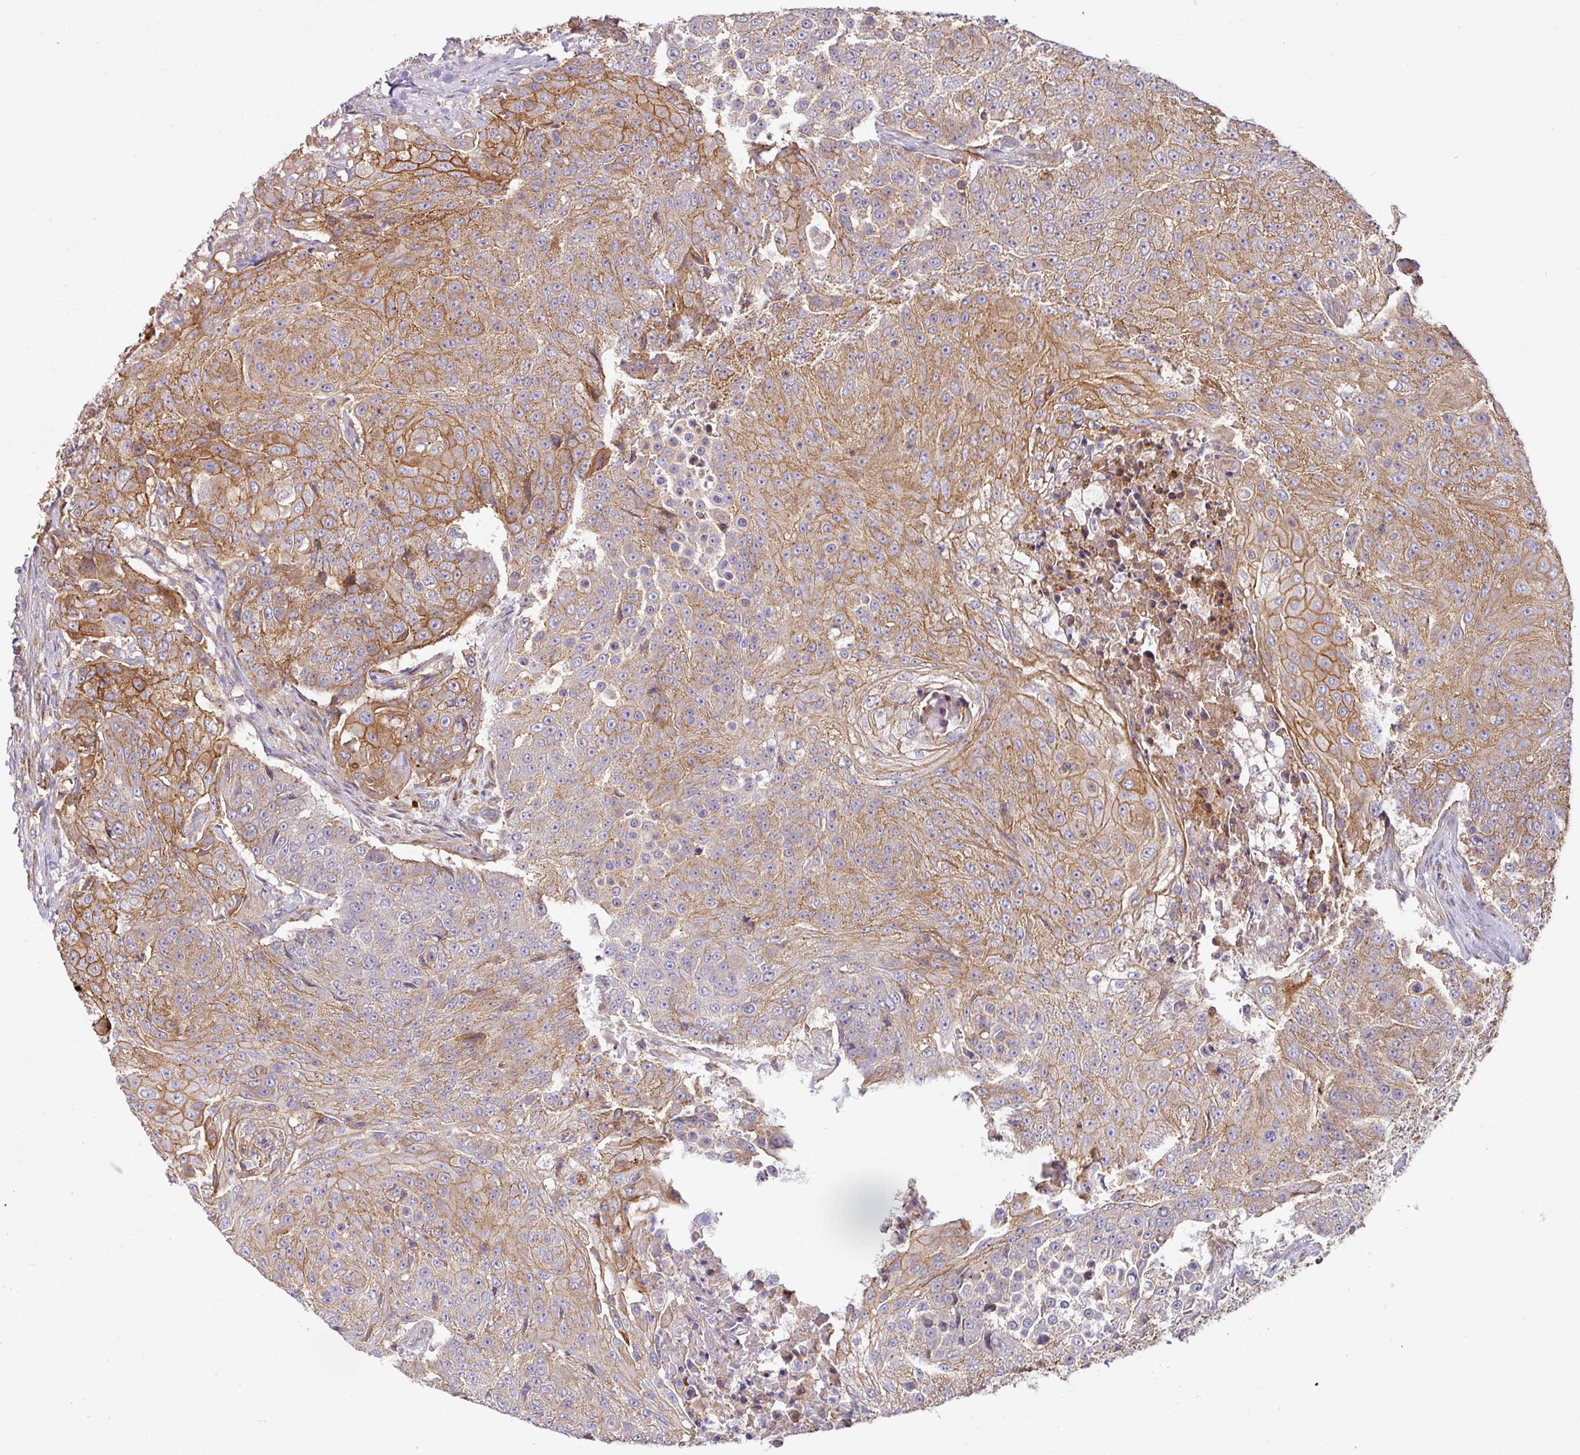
{"staining": {"intensity": "moderate", "quantity": ">75%", "location": "cytoplasmic/membranous"}, "tissue": "urothelial cancer", "cell_type": "Tumor cells", "image_type": "cancer", "snomed": [{"axis": "morphology", "description": "Urothelial carcinoma, High grade"}, {"axis": "topography", "description": "Urinary bladder"}], "caption": "High-grade urothelial carcinoma tissue demonstrates moderate cytoplasmic/membranous staining in about >75% of tumor cells, visualized by immunohistochemistry.", "gene": "CASP2", "patient": {"sex": "female", "age": 63}}